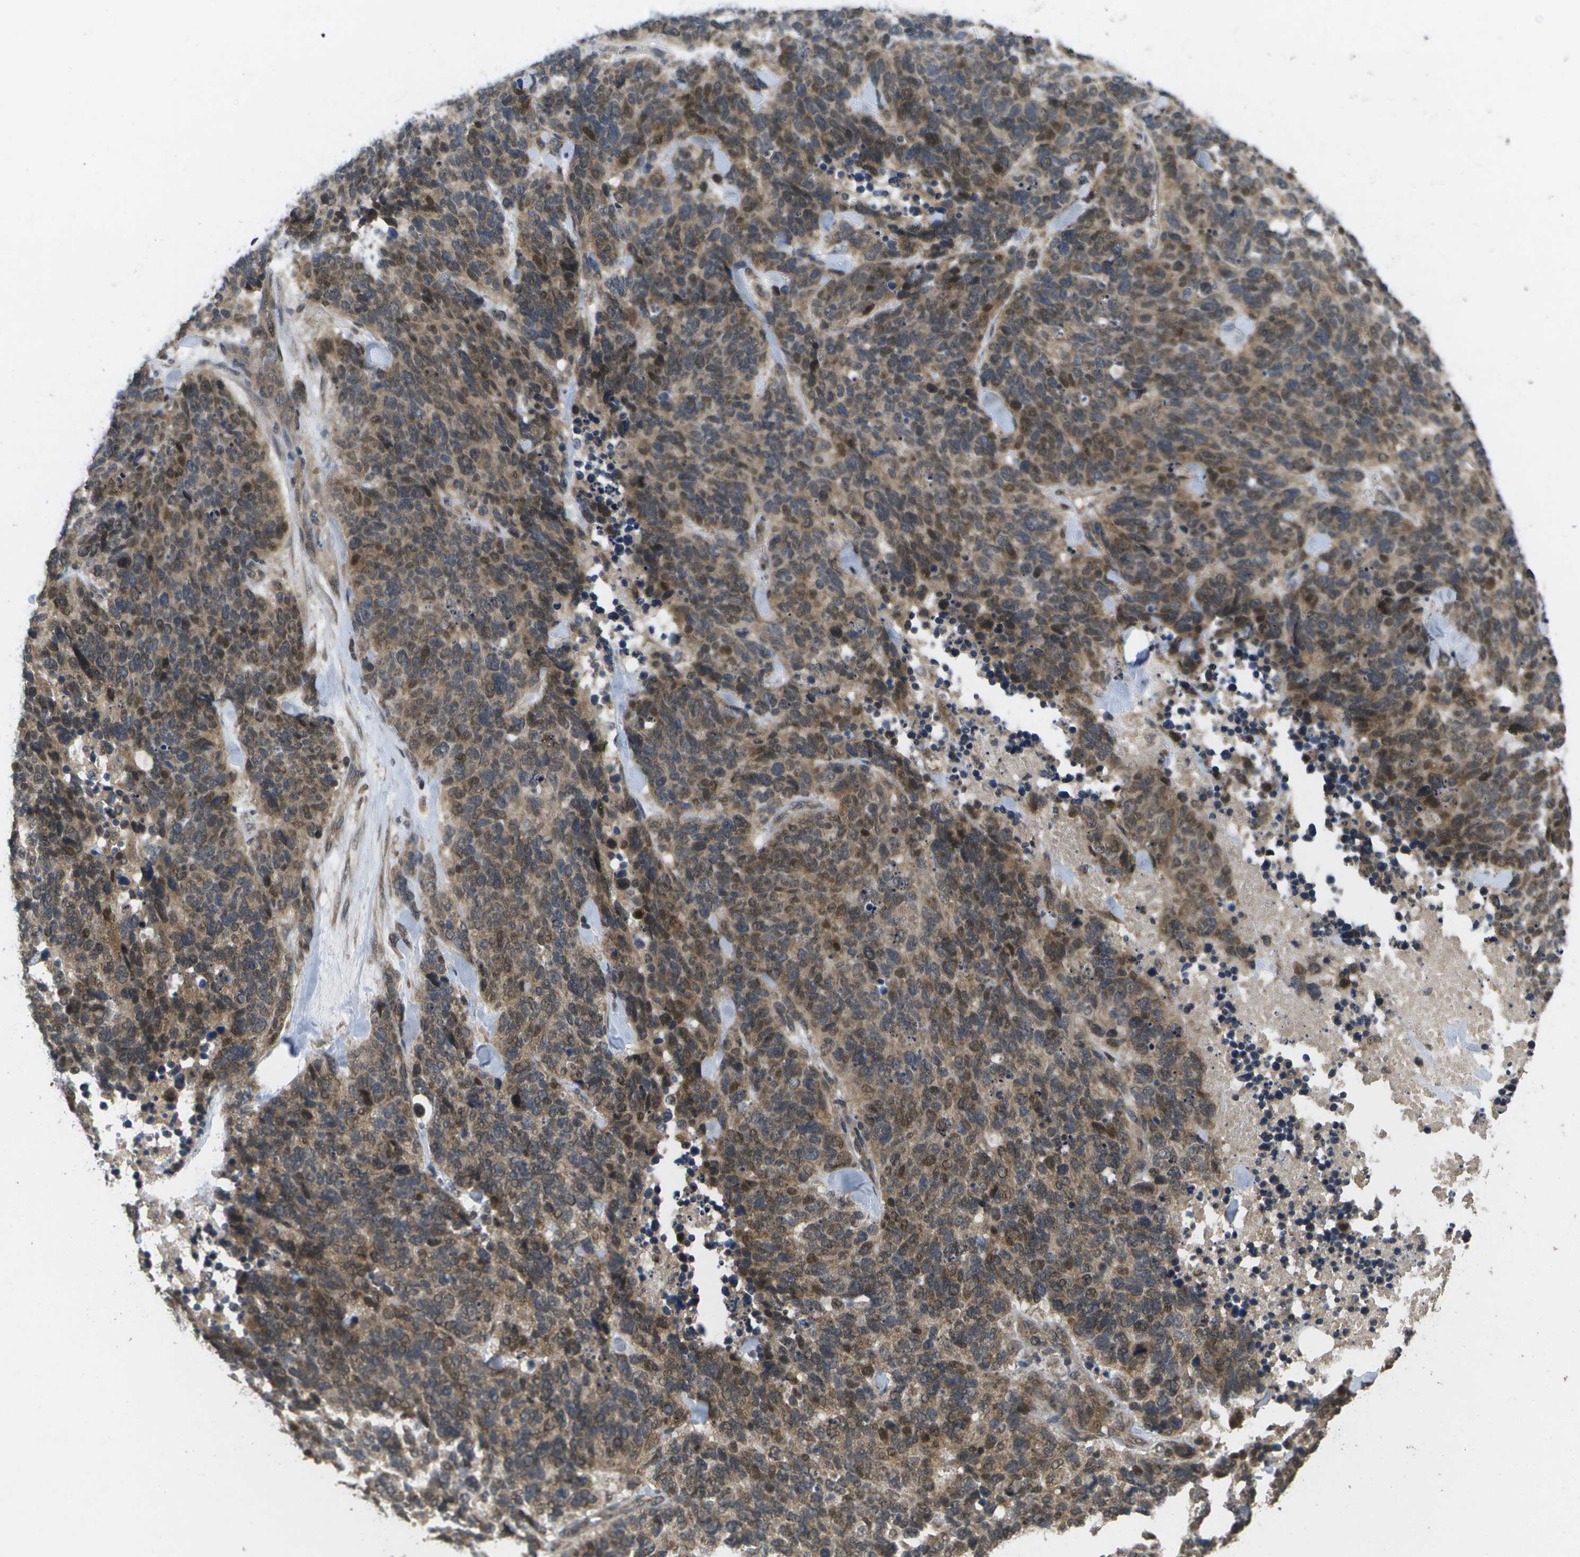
{"staining": {"intensity": "strong", "quantity": ">75%", "location": "cytoplasmic/membranous,nuclear"}, "tissue": "lung cancer", "cell_type": "Tumor cells", "image_type": "cancer", "snomed": [{"axis": "morphology", "description": "Neoplasm, malignant, NOS"}, {"axis": "topography", "description": "Lung"}], "caption": "Immunohistochemical staining of human lung cancer (malignant neoplasm) demonstrates high levels of strong cytoplasmic/membranous and nuclear staining in about >75% of tumor cells.", "gene": "ALAS1", "patient": {"sex": "female", "age": 58}}